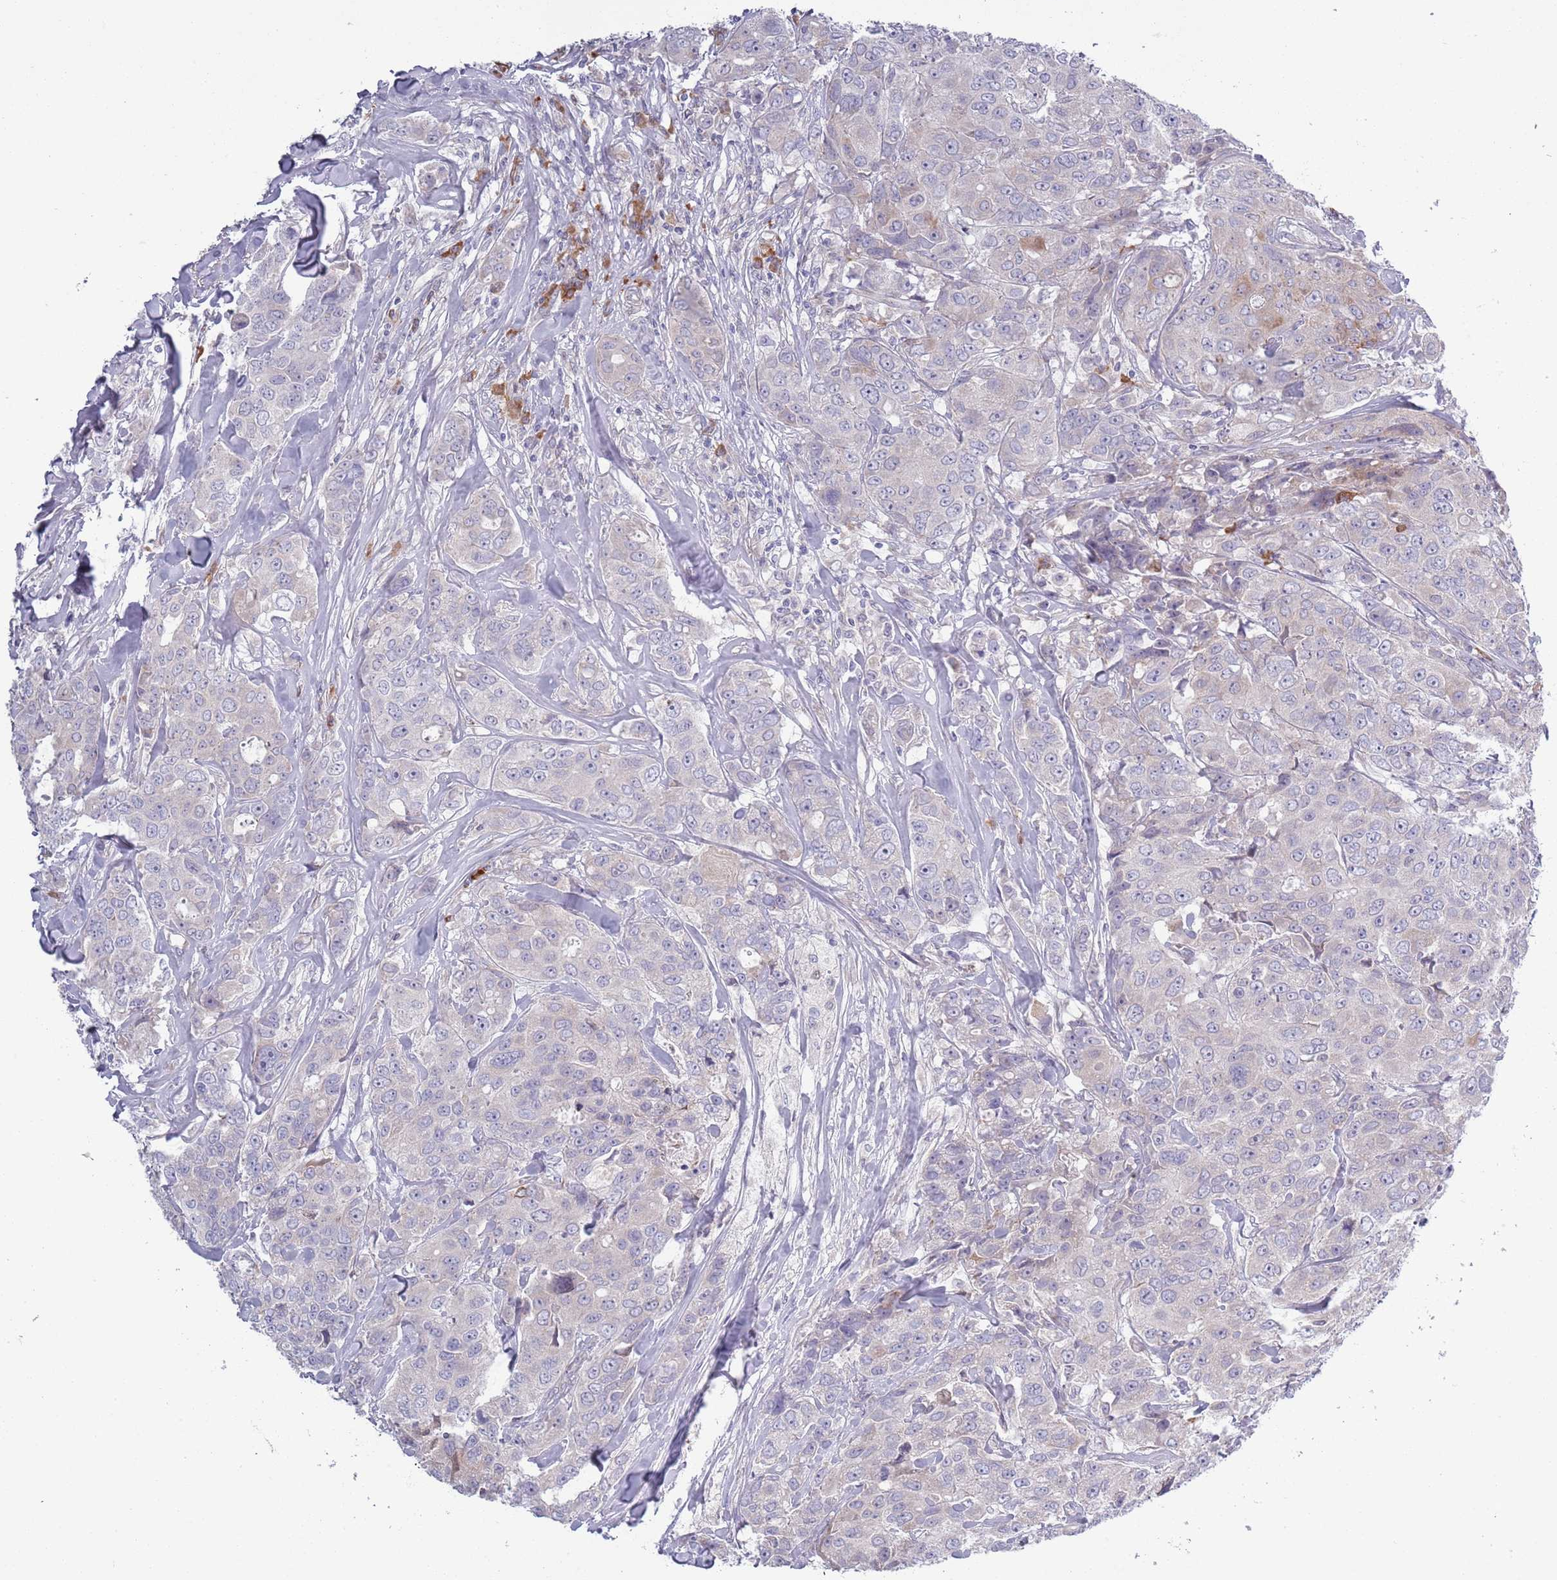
{"staining": {"intensity": "weak", "quantity": "<25%", "location": "cytoplasmic/membranous"}, "tissue": "breast cancer", "cell_type": "Tumor cells", "image_type": "cancer", "snomed": [{"axis": "morphology", "description": "Duct carcinoma"}, {"axis": "topography", "description": "Breast"}], "caption": "A high-resolution micrograph shows IHC staining of breast invasive ductal carcinoma, which shows no significant expression in tumor cells.", "gene": "LTB", "patient": {"sex": "female", "age": 43}}